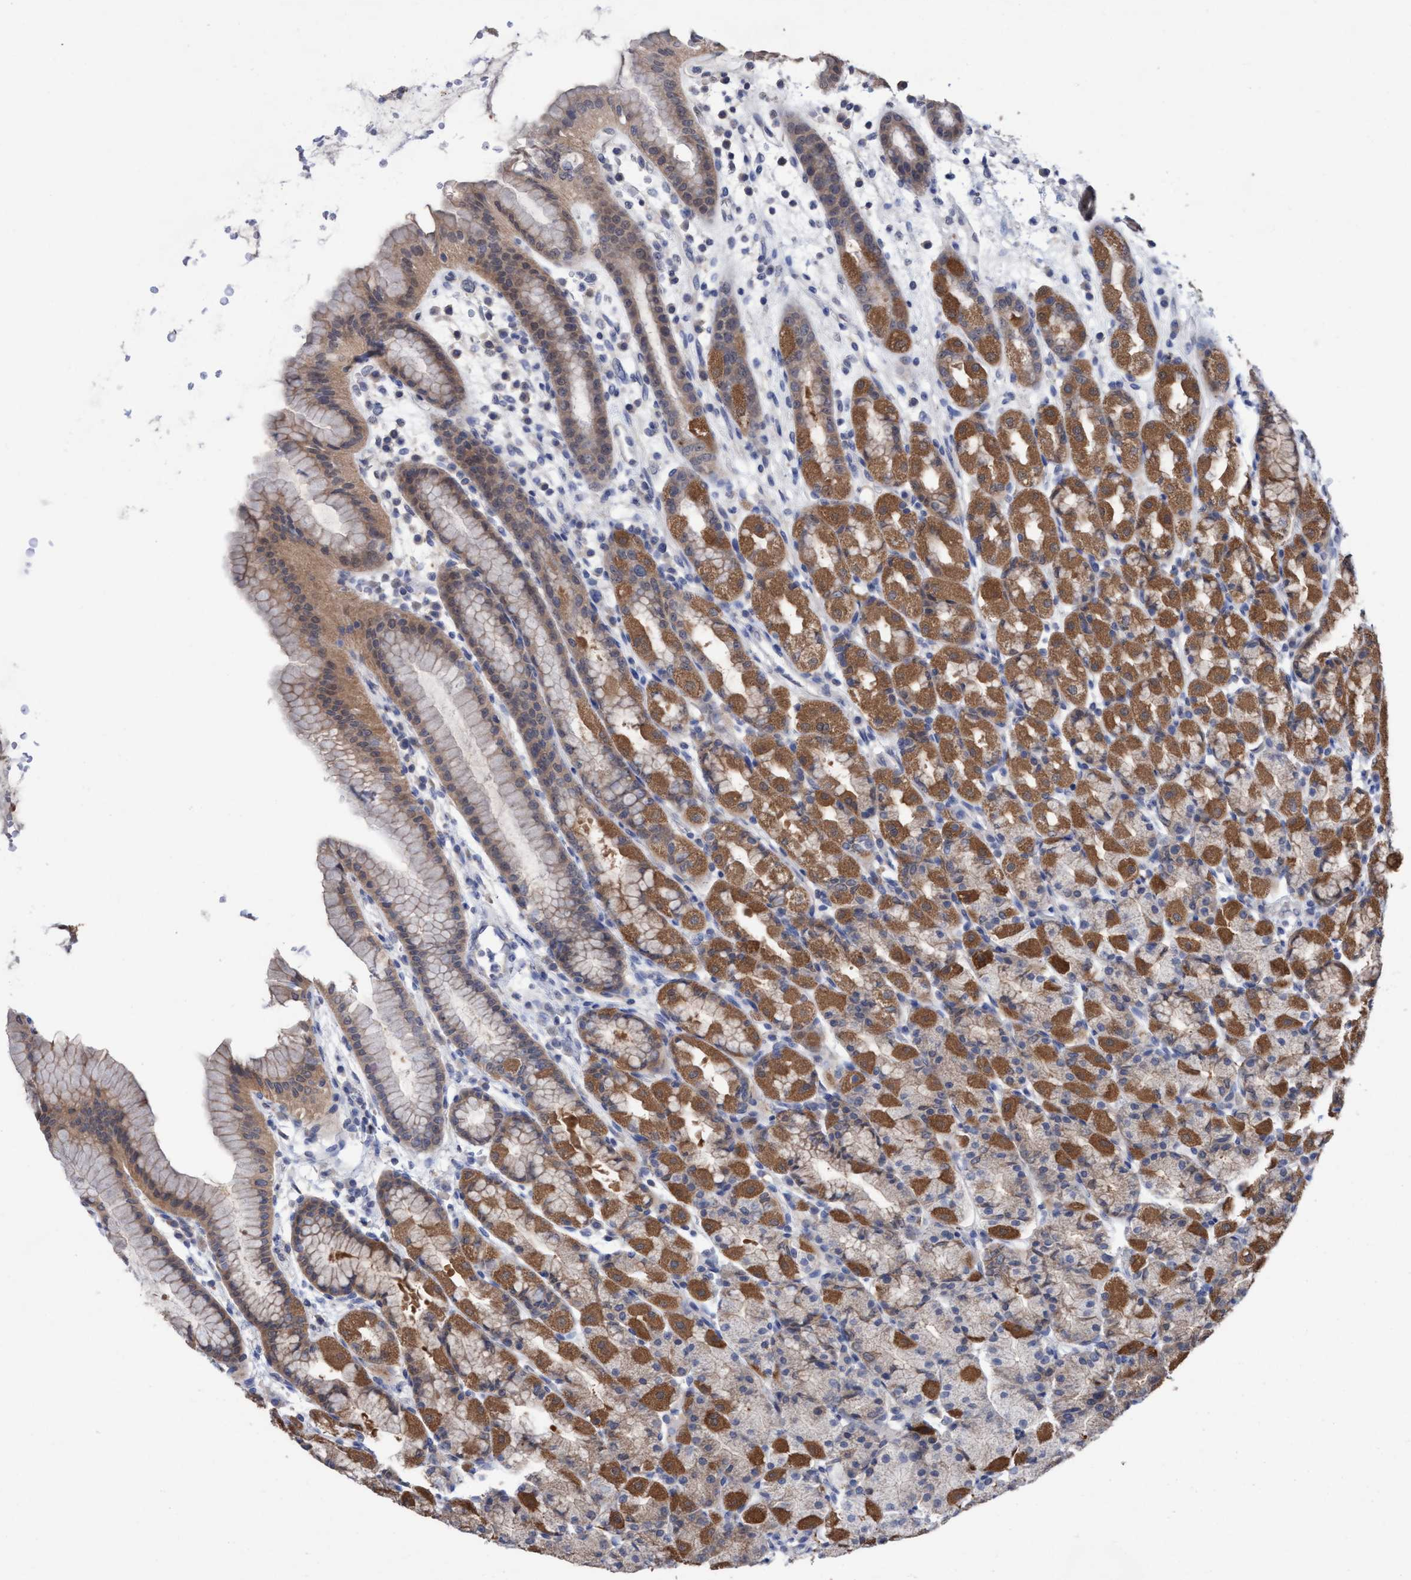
{"staining": {"intensity": "moderate", "quantity": "25%-75%", "location": "cytoplasmic/membranous"}, "tissue": "stomach", "cell_type": "Glandular cells", "image_type": "normal", "snomed": [{"axis": "morphology", "description": "Normal tissue, NOS"}, {"axis": "topography", "description": "Stomach, upper"}], "caption": "A medium amount of moderate cytoplasmic/membranous staining is appreciated in about 25%-75% of glandular cells in unremarkable stomach. (DAB (3,3'-diaminobenzidine) IHC with brightfield microscopy, high magnification).", "gene": "GLOD4", "patient": {"sex": "male", "age": 68}}